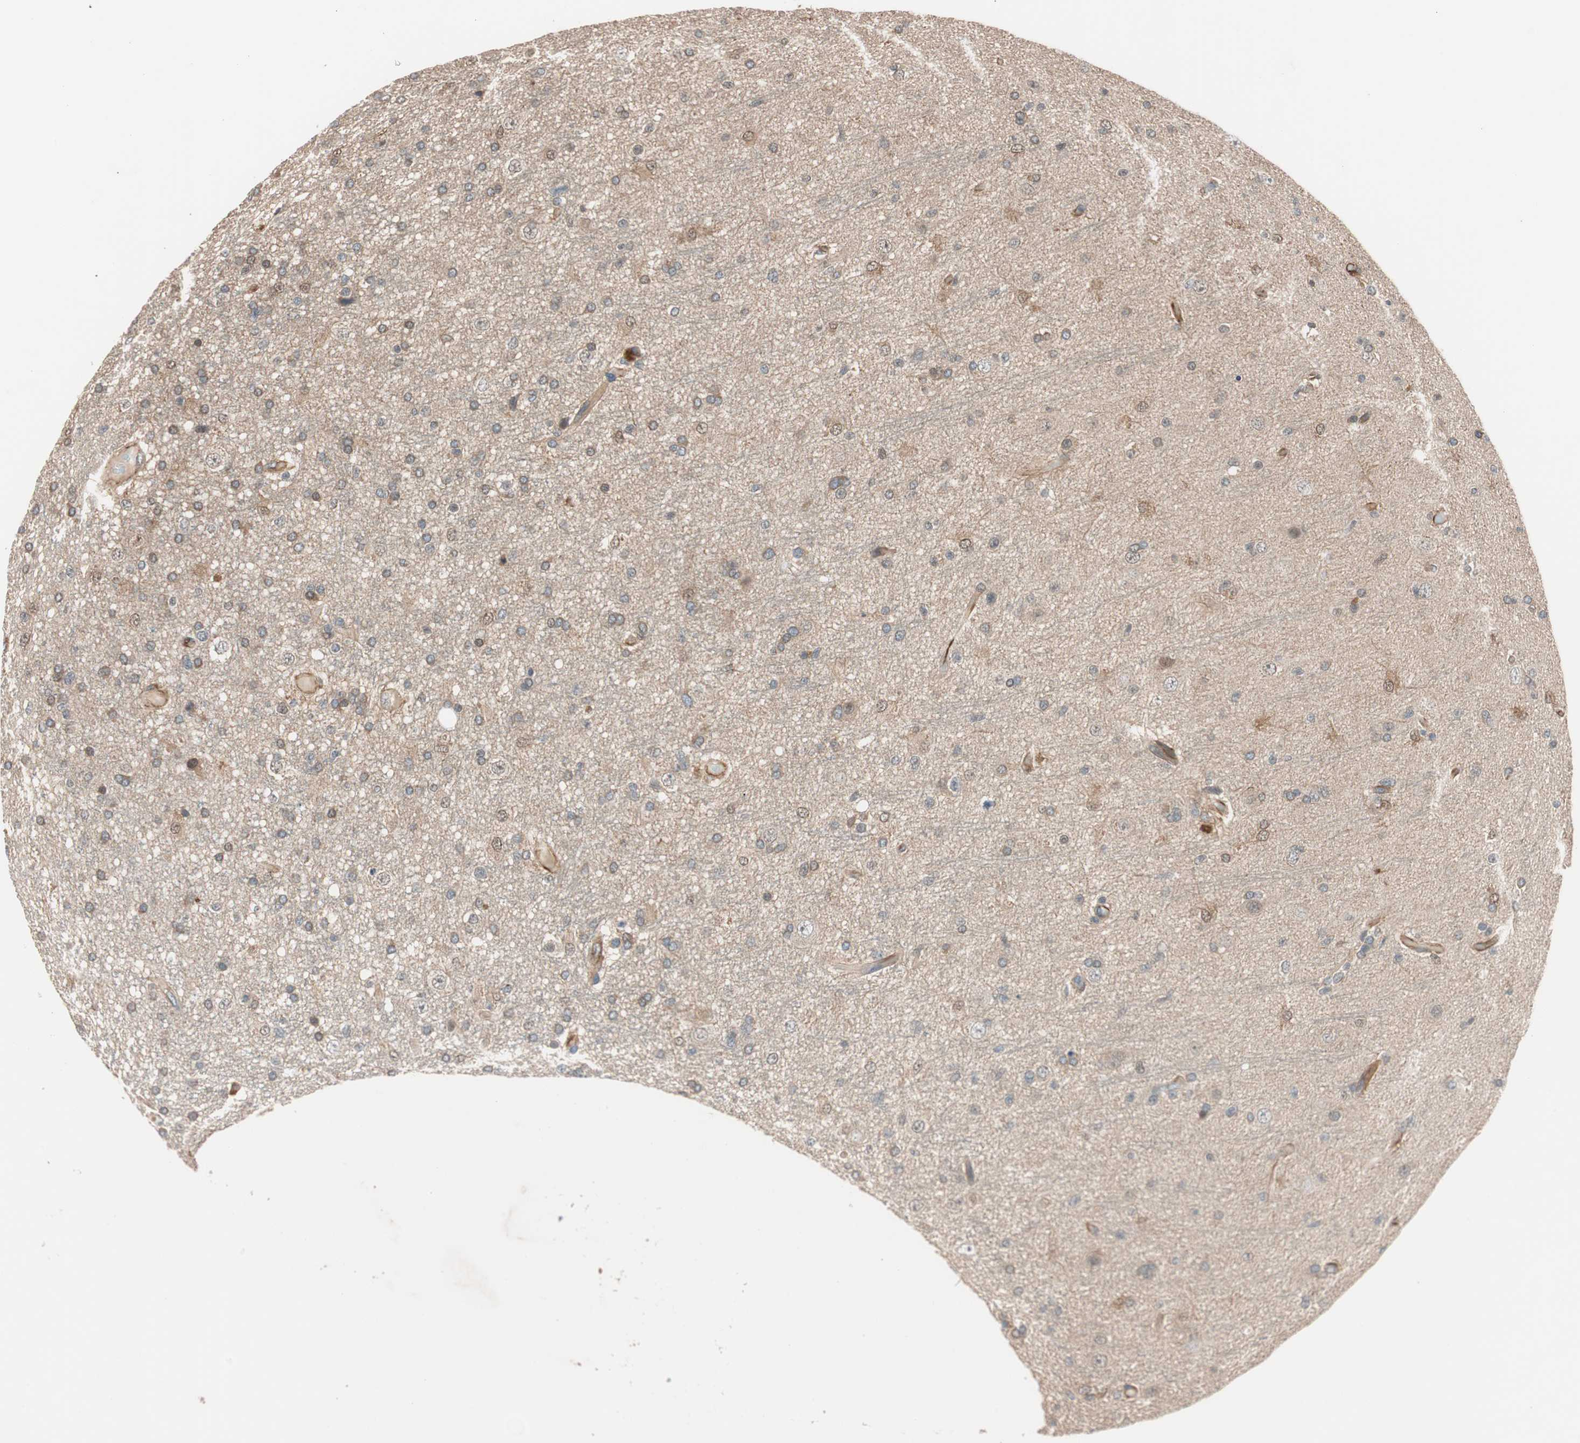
{"staining": {"intensity": "weak", "quantity": "<25%", "location": "cytoplasmic/membranous"}, "tissue": "glioma", "cell_type": "Tumor cells", "image_type": "cancer", "snomed": [{"axis": "morphology", "description": "Glioma, malignant, High grade"}, {"axis": "topography", "description": "Brain"}], "caption": "There is no significant positivity in tumor cells of malignant high-grade glioma.", "gene": "PIK3R3", "patient": {"sex": "male", "age": 33}}